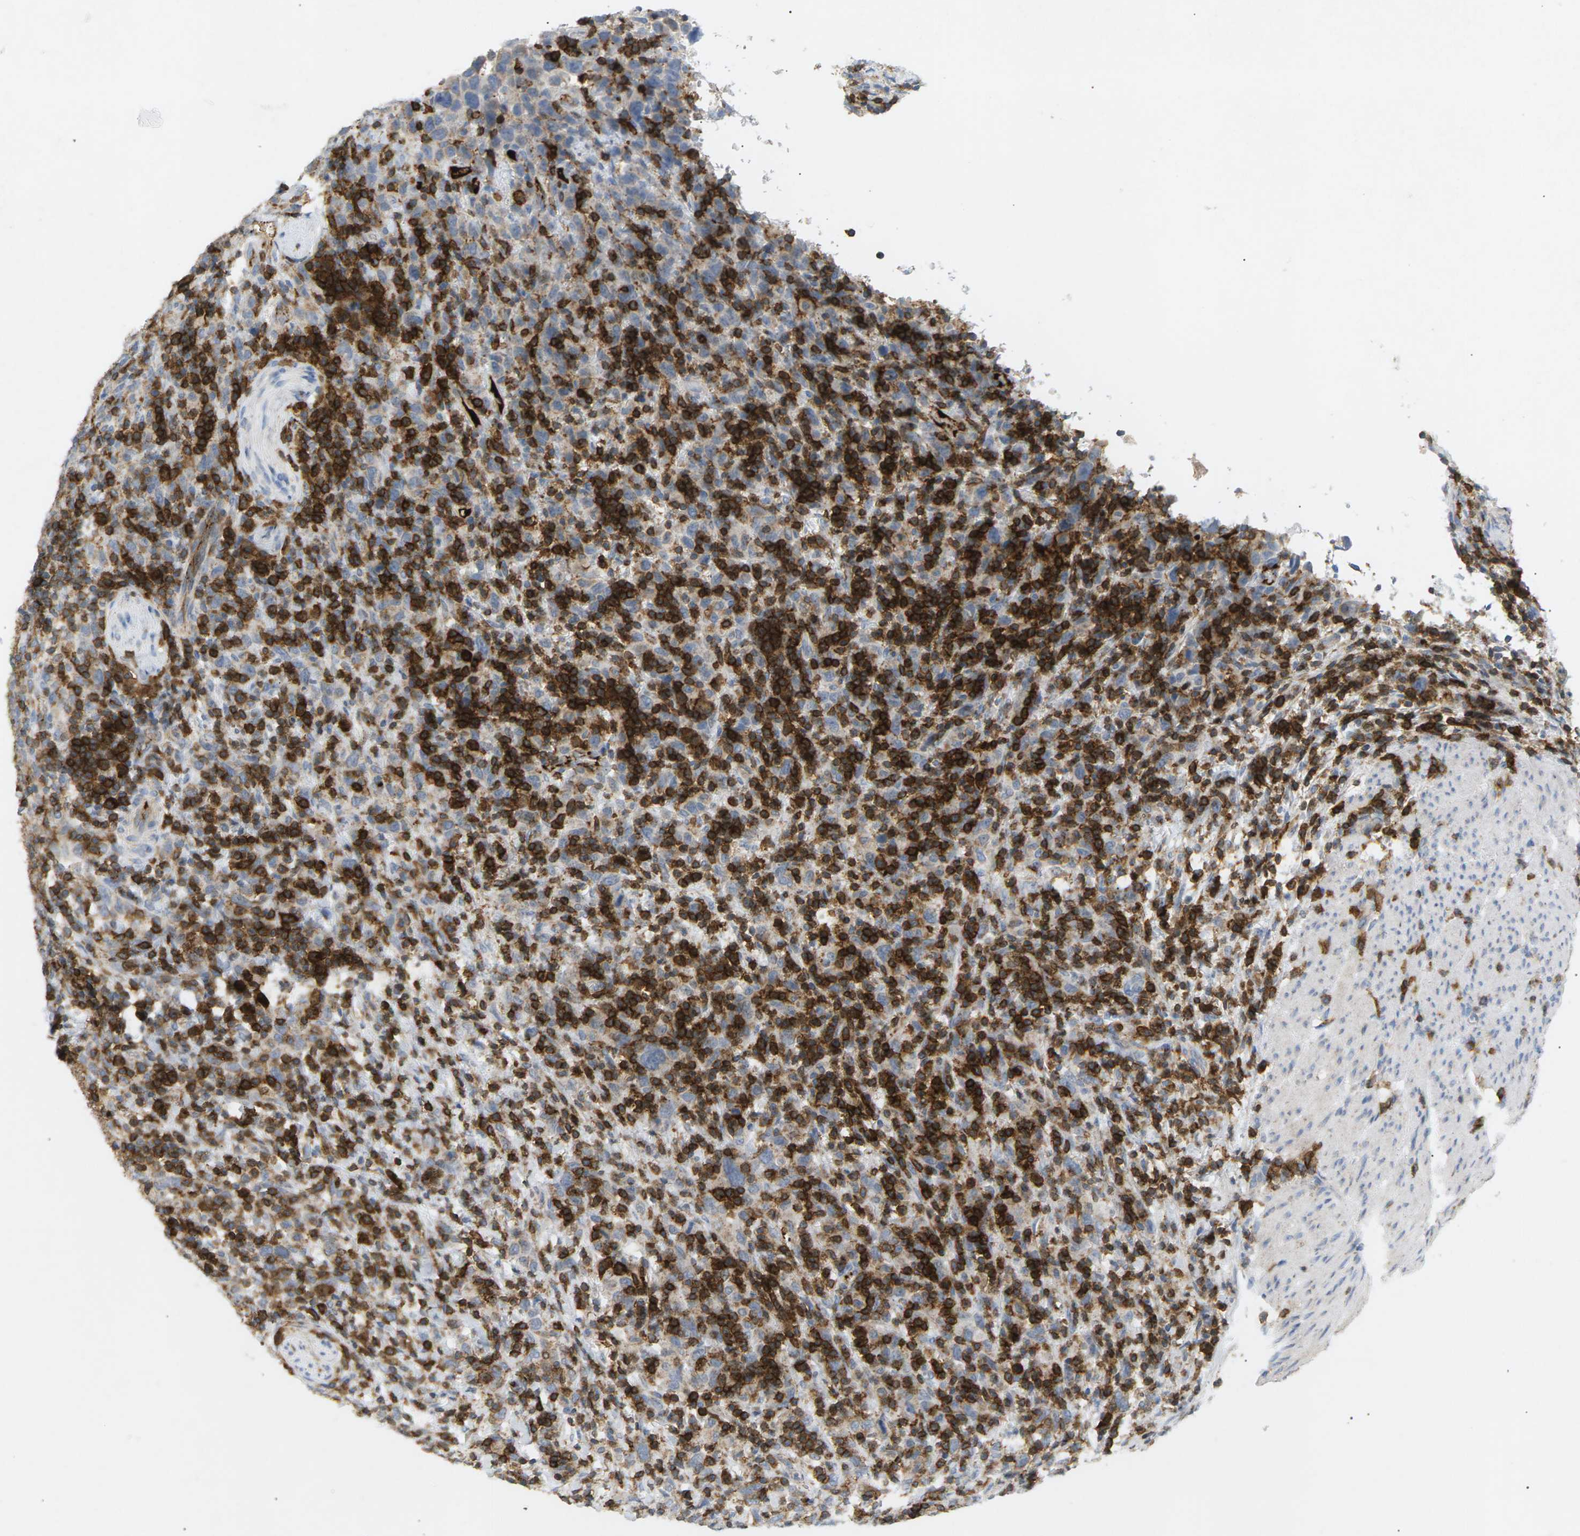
{"staining": {"intensity": "weak", "quantity": "25%-75%", "location": "cytoplasmic/membranous"}, "tissue": "urothelial cancer", "cell_type": "Tumor cells", "image_type": "cancer", "snomed": [{"axis": "morphology", "description": "Urothelial carcinoma, High grade"}, {"axis": "topography", "description": "Urinary bladder"}], "caption": "A photomicrograph of human high-grade urothelial carcinoma stained for a protein shows weak cytoplasmic/membranous brown staining in tumor cells. (brown staining indicates protein expression, while blue staining denotes nuclei).", "gene": "LIME1", "patient": {"sex": "male", "age": 61}}